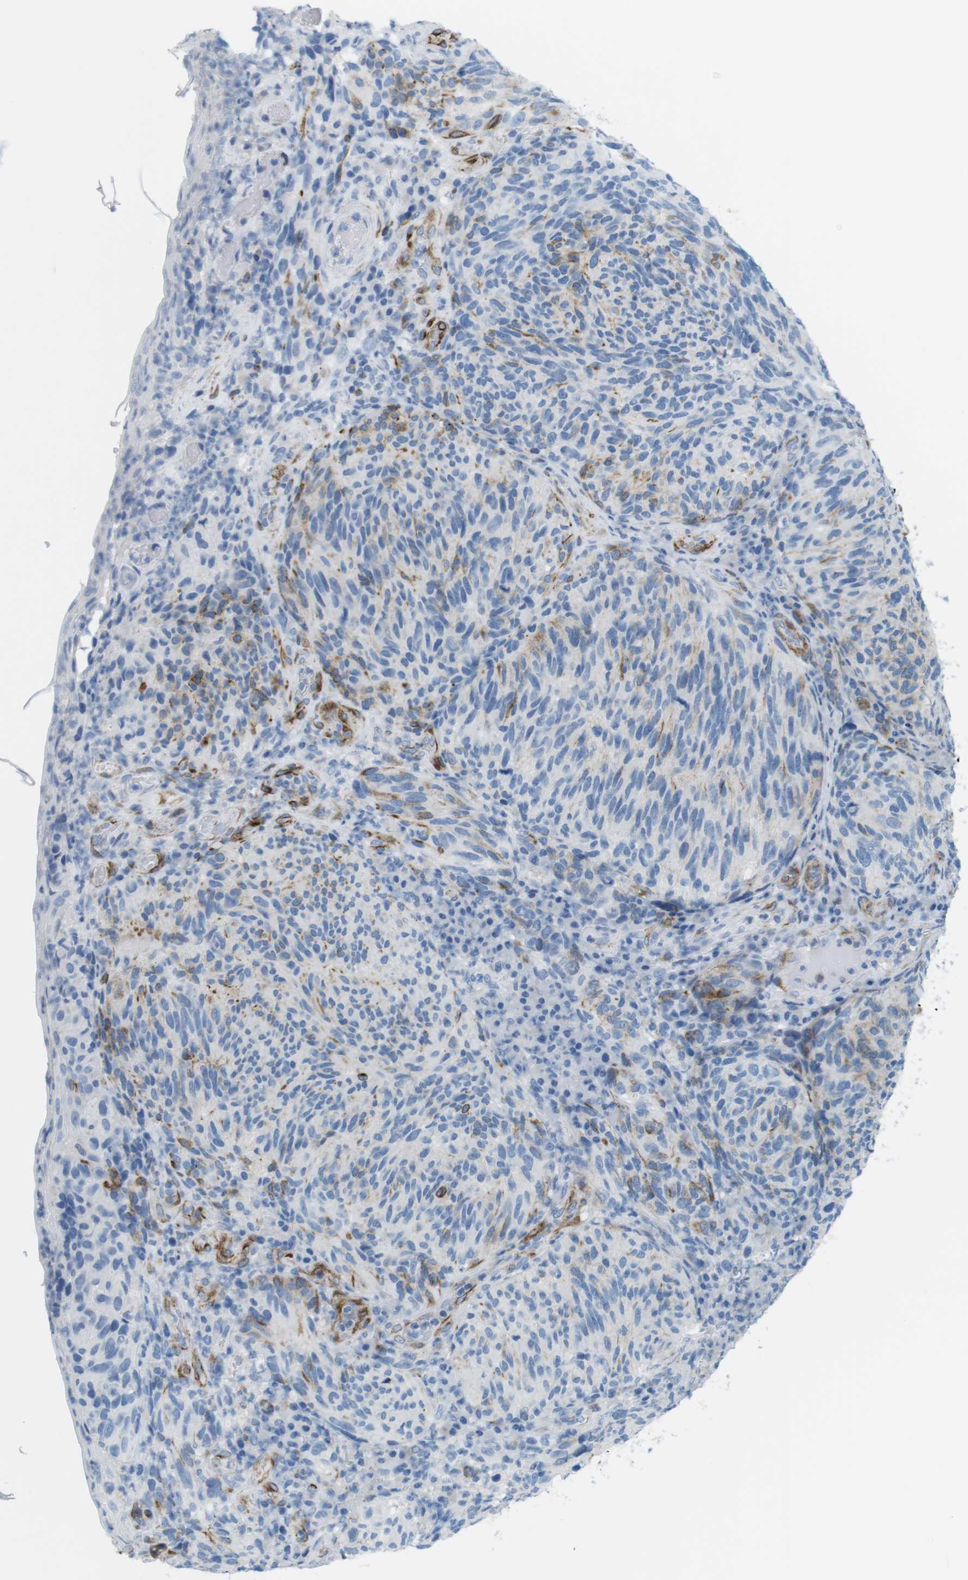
{"staining": {"intensity": "moderate", "quantity": "<25%", "location": "cytoplasmic/membranous"}, "tissue": "melanoma", "cell_type": "Tumor cells", "image_type": "cancer", "snomed": [{"axis": "morphology", "description": "Malignant melanoma, NOS"}, {"axis": "topography", "description": "Skin"}], "caption": "Malignant melanoma was stained to show a protein in brown. There is low levels of moderate cytoplasmic/membranous staining in approximately <25% of tumor cells.", "gene": "MYH9", "patient": {"sex": "female", "age": 73}}